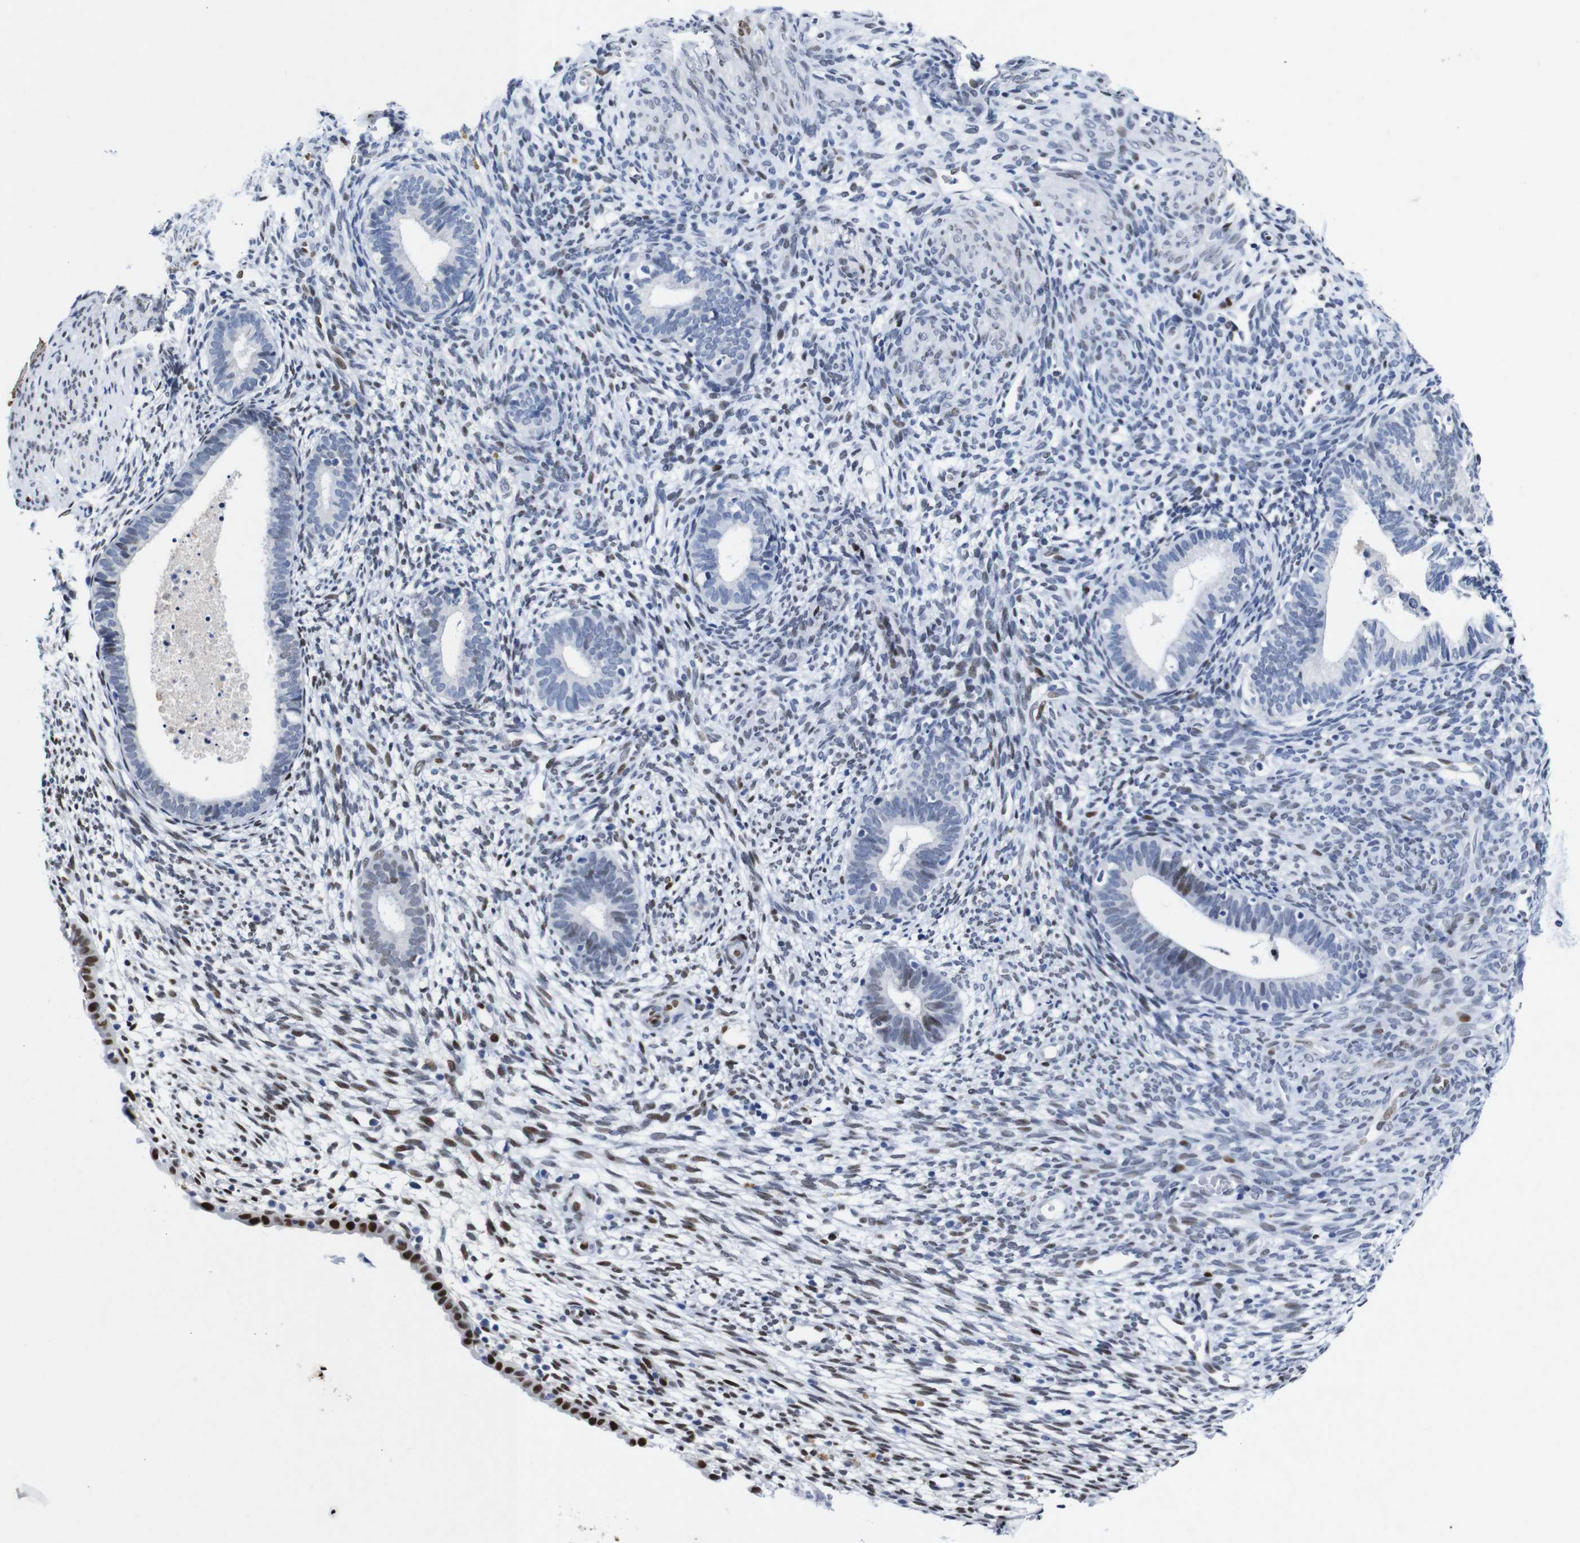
{"staining": {"intensity": "moderate", "quantity": "25%-75%", "location": "nuclear"}, "tissue": "endometrium", "cell_type": "Cells in endometrial stroma", "image_type": "normal", "snomed": [{"axis": "morphology", "description": "Normal tissue, NOS"}, {"axis": "morphology", "description": "Adenocarcinoma, NOS"}, {"axis": "topography", "description": "Endometrium"}, {"axis": "topography", "description": "Ovary"}], "caption": "Cells in endometrial stroma reveal medium levels of moderate nuclear positivity in about 25%-75% of cells in normal human endometrium.", "gene": "FOSL2", "patient": {"sex": "female", "age": 68}}